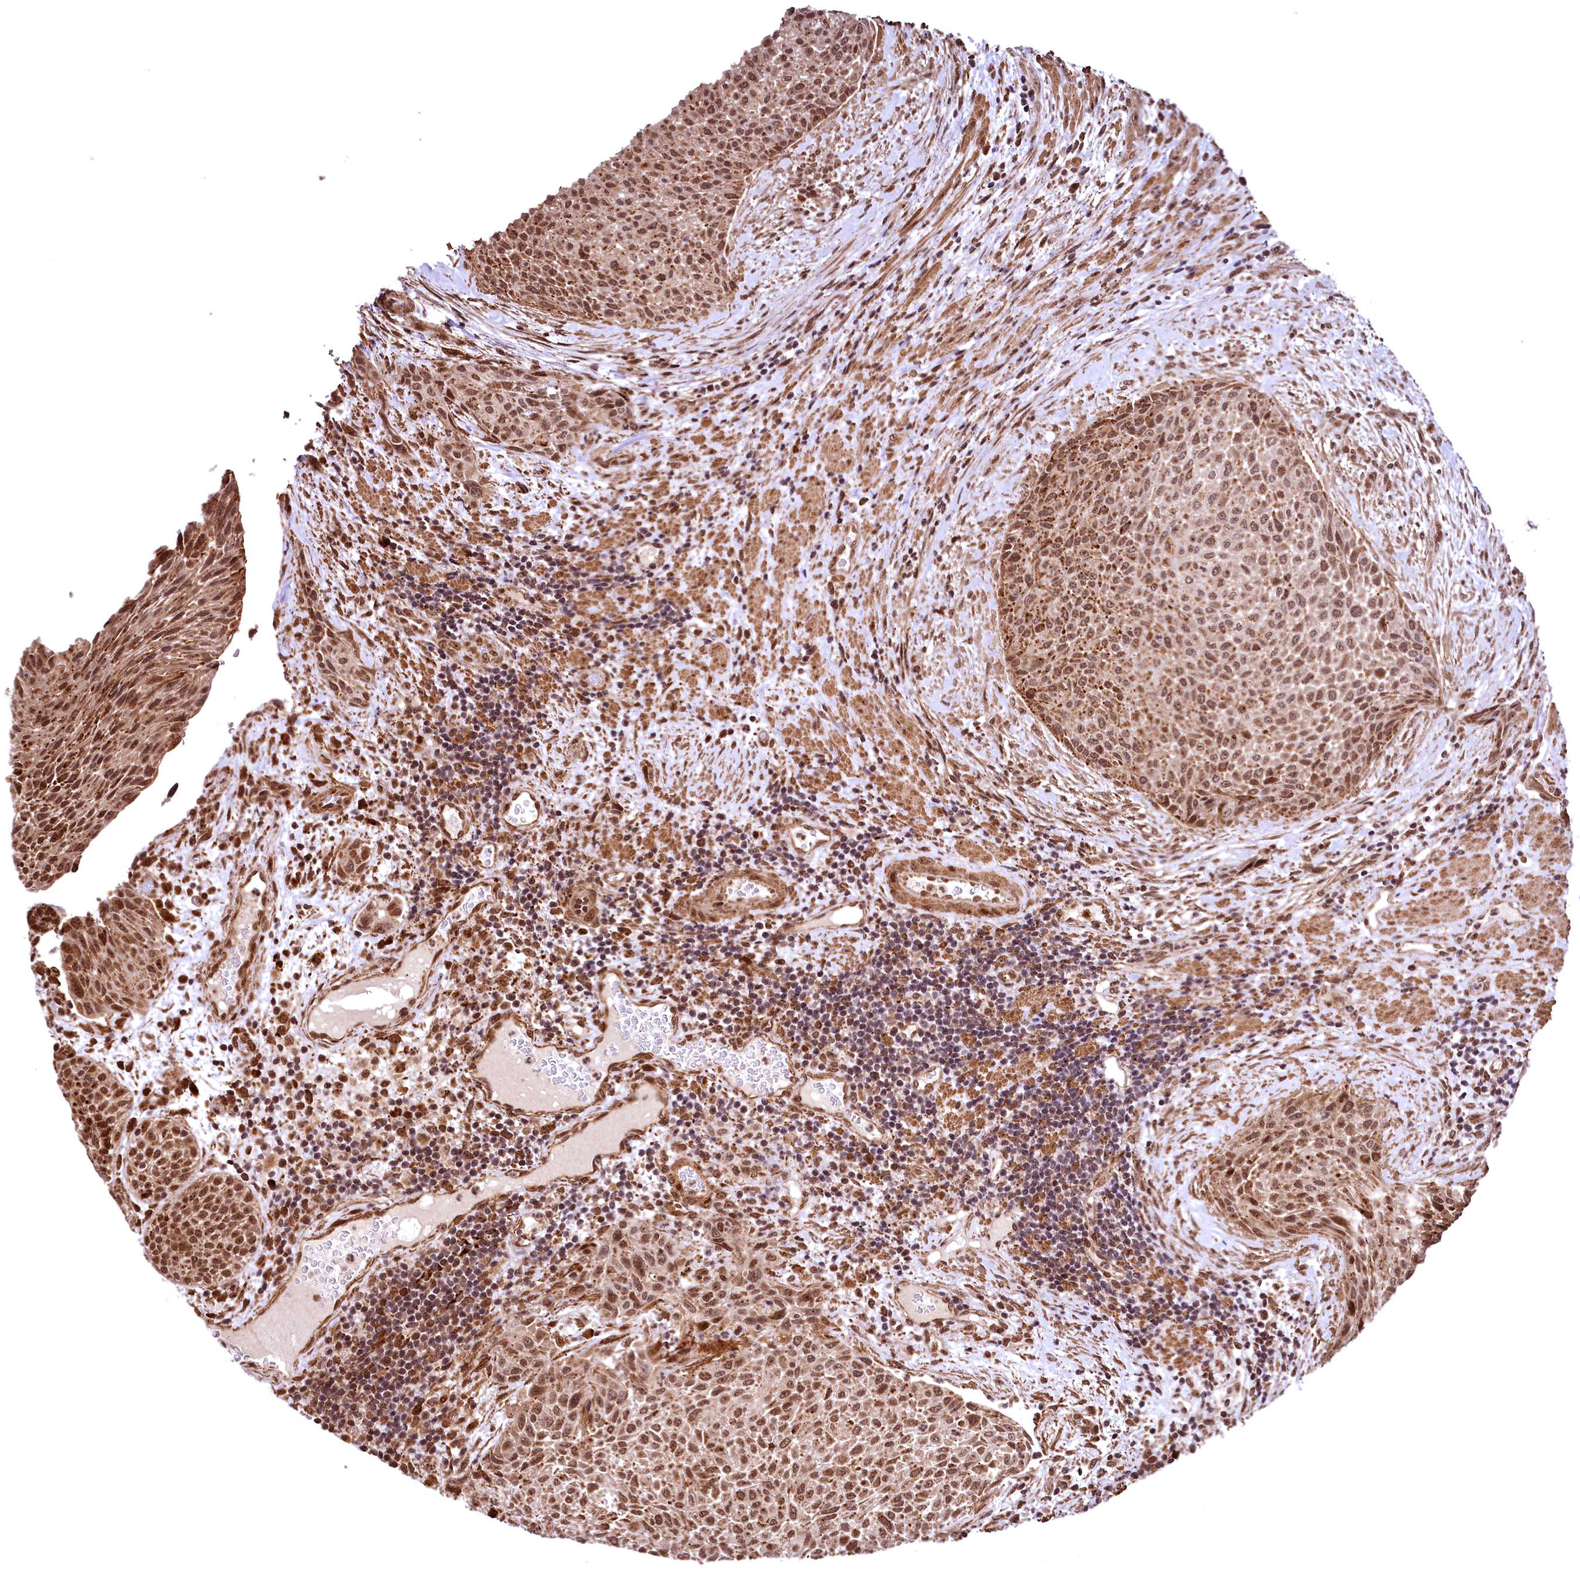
{"staining": {"intensity": "moderate", "quantity": ">75%", "location": "cytoplasmic/membranous,nuclear"}, "tissue": "urothelial cancer", "cell_type": "Tumor cells", "image_type": "cancer", "snomed": [{"axis": "morphology", "description": "Normal tissue, NOS"}, {"axis": "morphology", "description": "Urothelial carcinoma, NOS"}, {"axis": "topography", "description": "Urinary bladder"}, {"axis": "topography", "description": "Peripheral nerve tissue"}], "caption": "Brown immunohistochemical staining in human urothelial cancer displays moderate cytoplasmic/membranous and nuclear positivity in approximately >75% of tumor cells.", "gene": "PDS5B", "patient": {"sex": "male", "age": 35}}